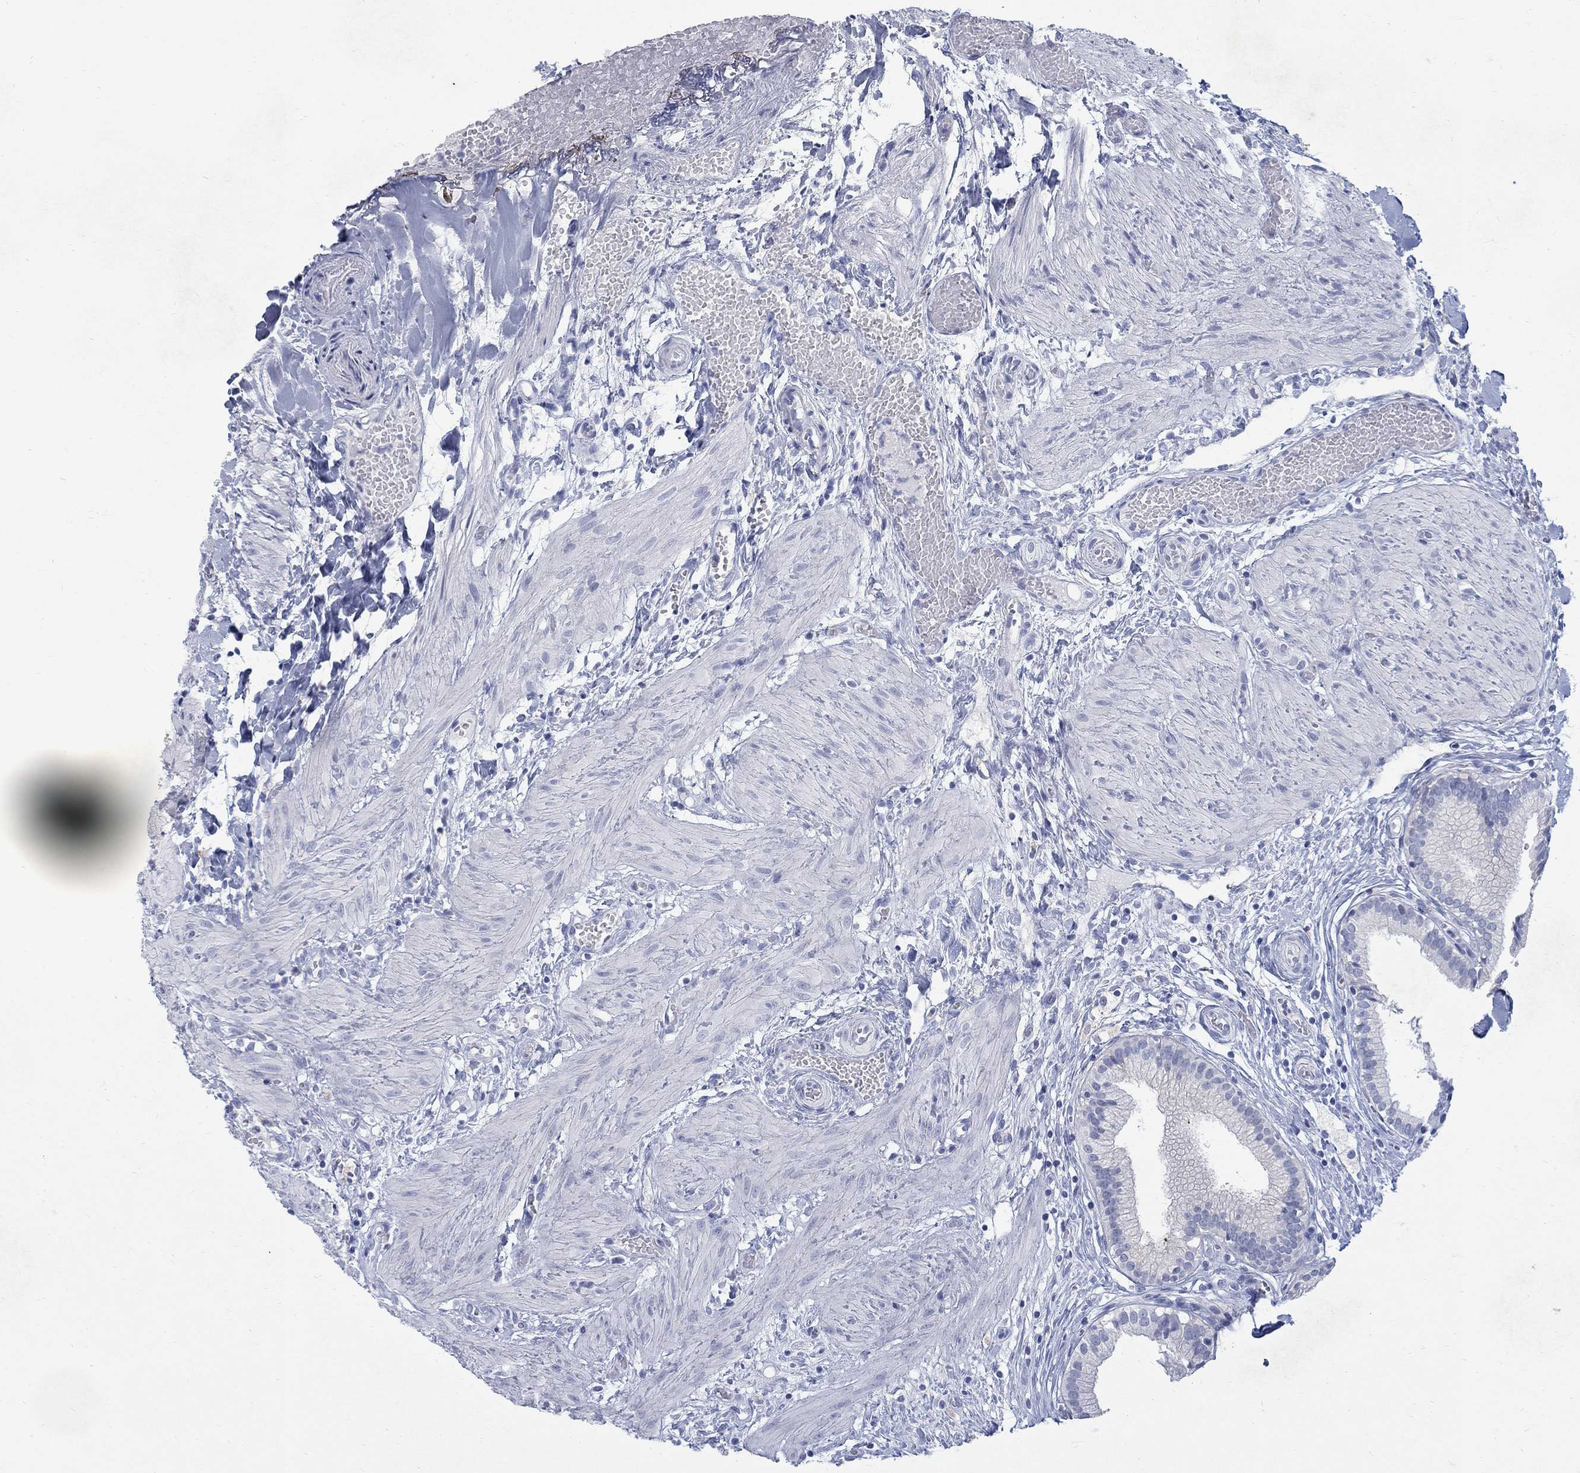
{"staining": {"intensity": "negative", "quantity": "none", "location": "none"}, "tissue": "gallbladder", "cell_type": "Glandular cells", "image_type": "normal", "snomed": [{"axis": "morphology", "description": "Normal tissue, NOS"}, {"axis": "topography", "description": "Gallbladder"}], "caption": "Gallbladder stained for a protein using immunohistochemistry (IHC) displays no positivity glandular cells.", "gene": "RFTN2", "patient": {"sex": "female", "age": 24}}